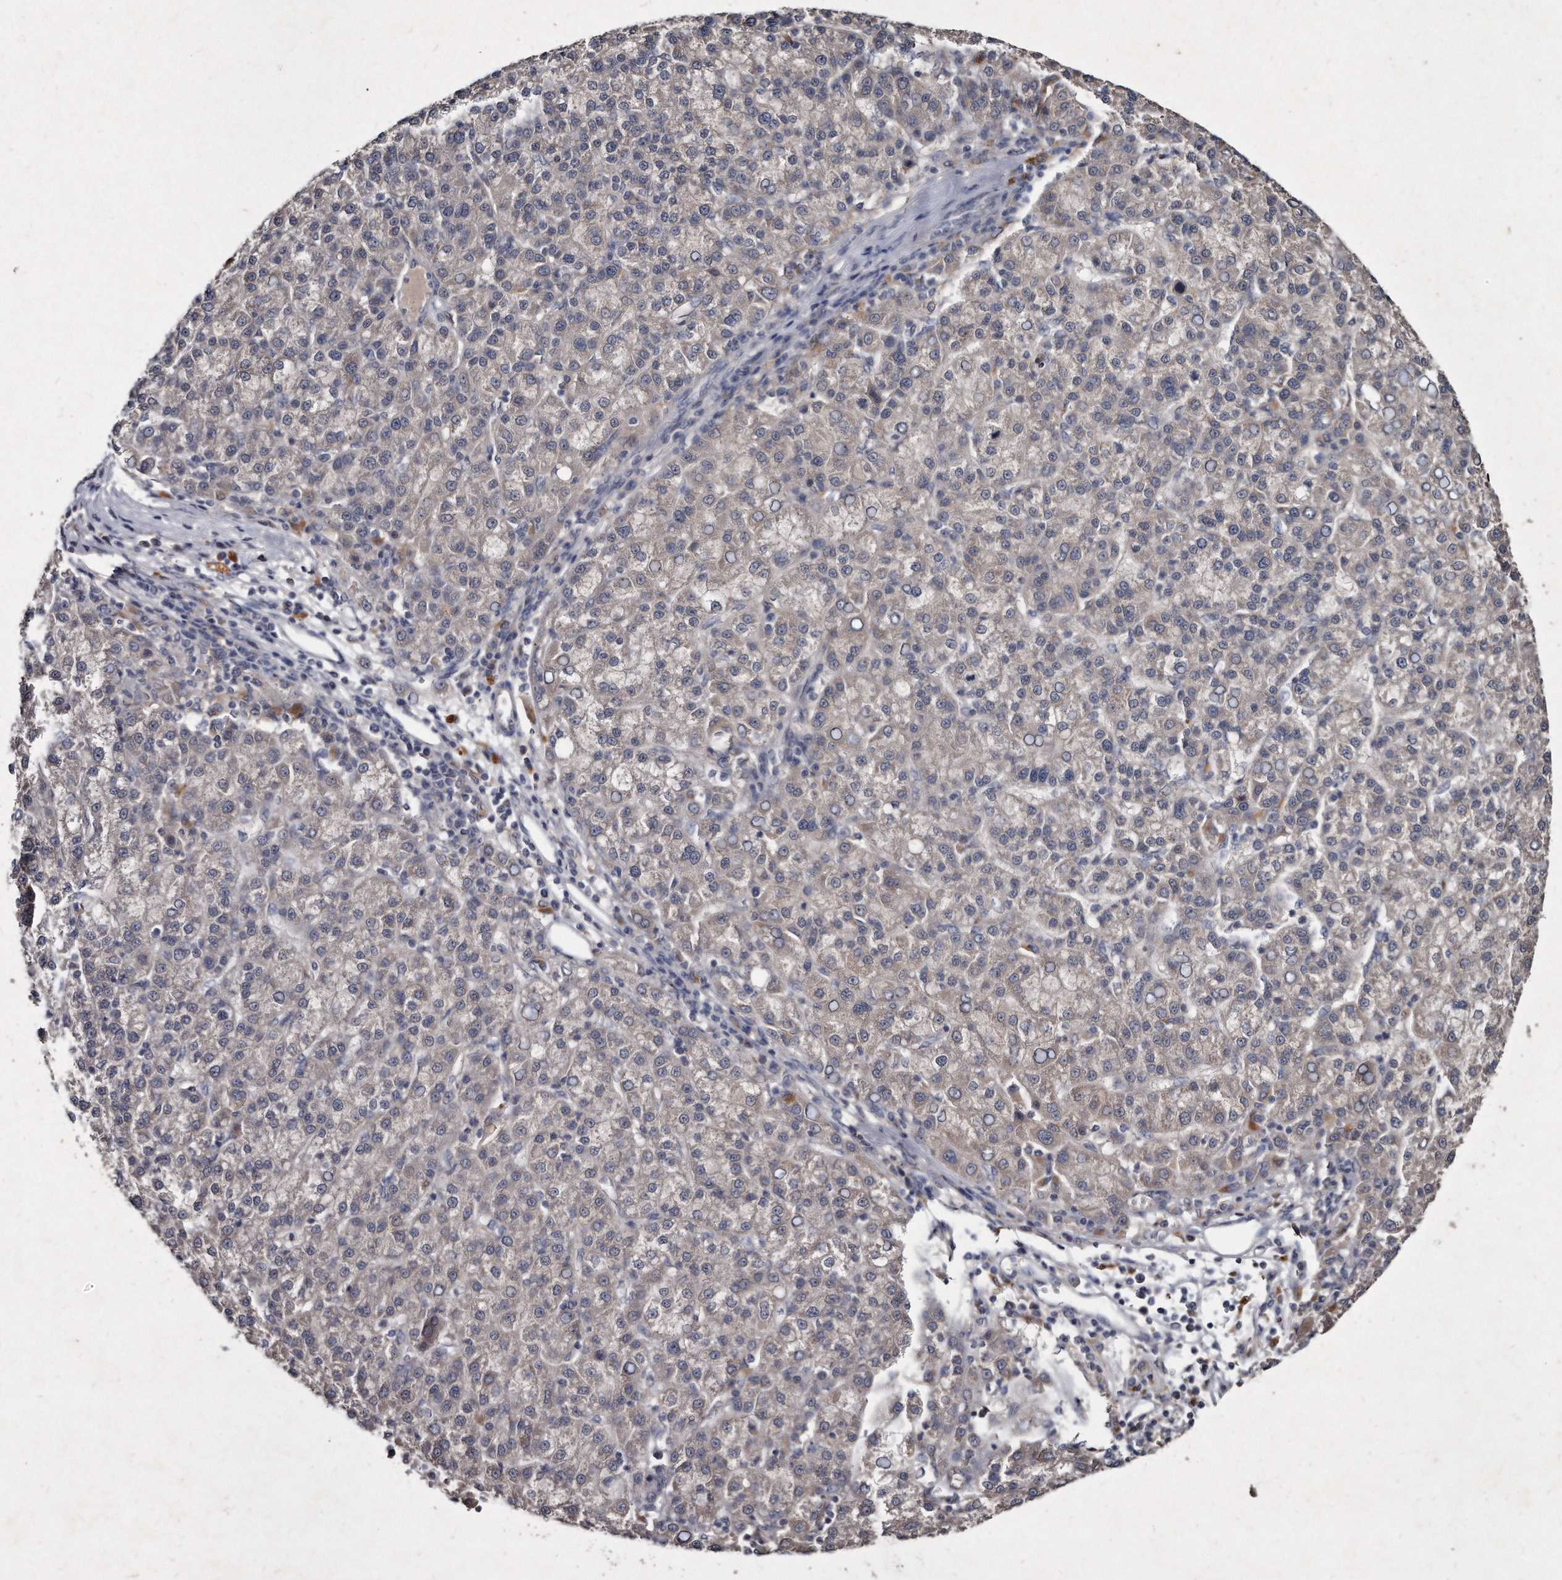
{"staining": {"intensity": "negative", "quantity": "none", "location": "none"}, "tissue": "liver cancer", "cell_type": "Tumor cells", "image_type": "cancer", "snomed": [{"axis": "morphology", "description": "Carcinoma, Hepatocellular, NOS"}, {"axis": "topography", "description": "Liver"}], "caption": "Histopathology image shows no protein expression in tumor cells of hepatocellular carcinoma (liver) tissue.", "gene": "KLHDC3", "patient": {"sex": "female", "age": 58}}